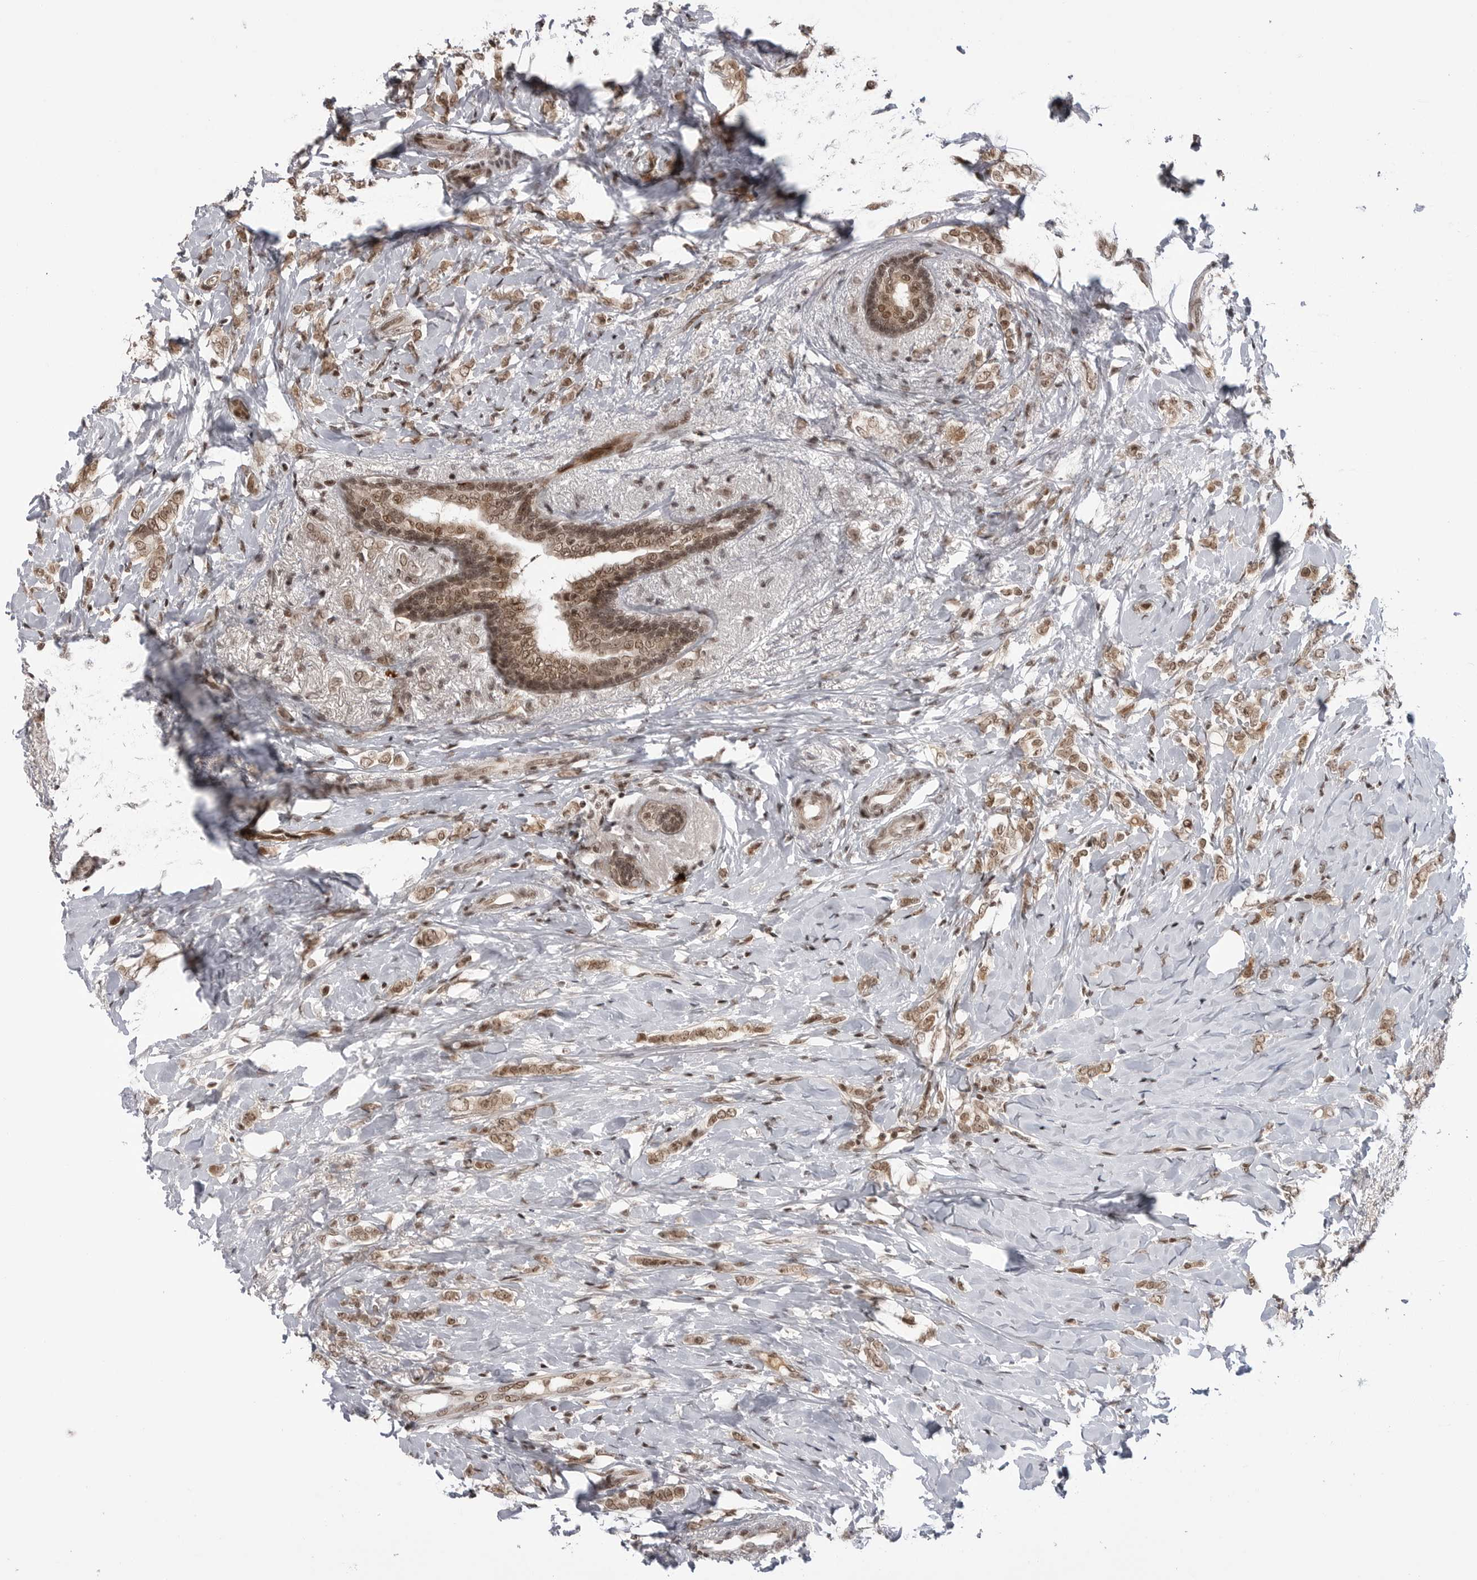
{"staining": {"intensity": "moderate", "quantity": ">75%", "location": "cytoplasmic/membranous,nuclear"}, "tissue": "breast cancer", "cell_type": "Tumor cells", "image_type": "cancer", "snomed": [{"axis": "morphology", "description": "Normal tissue, NOS"}, {"axis": "morphology", "description": "Lobular carcinoma"}, {"axis": "topography", "description": "Breast"}], "caption": "This photomicrograph demonstrates IHC staining of breast cancer, with medium moderate cytoplasmic/membranous and nuclear positivity in about >75% of tumor cells.", "gene": "TRIM66", "patient": {"sex": "female", "age": 47}}